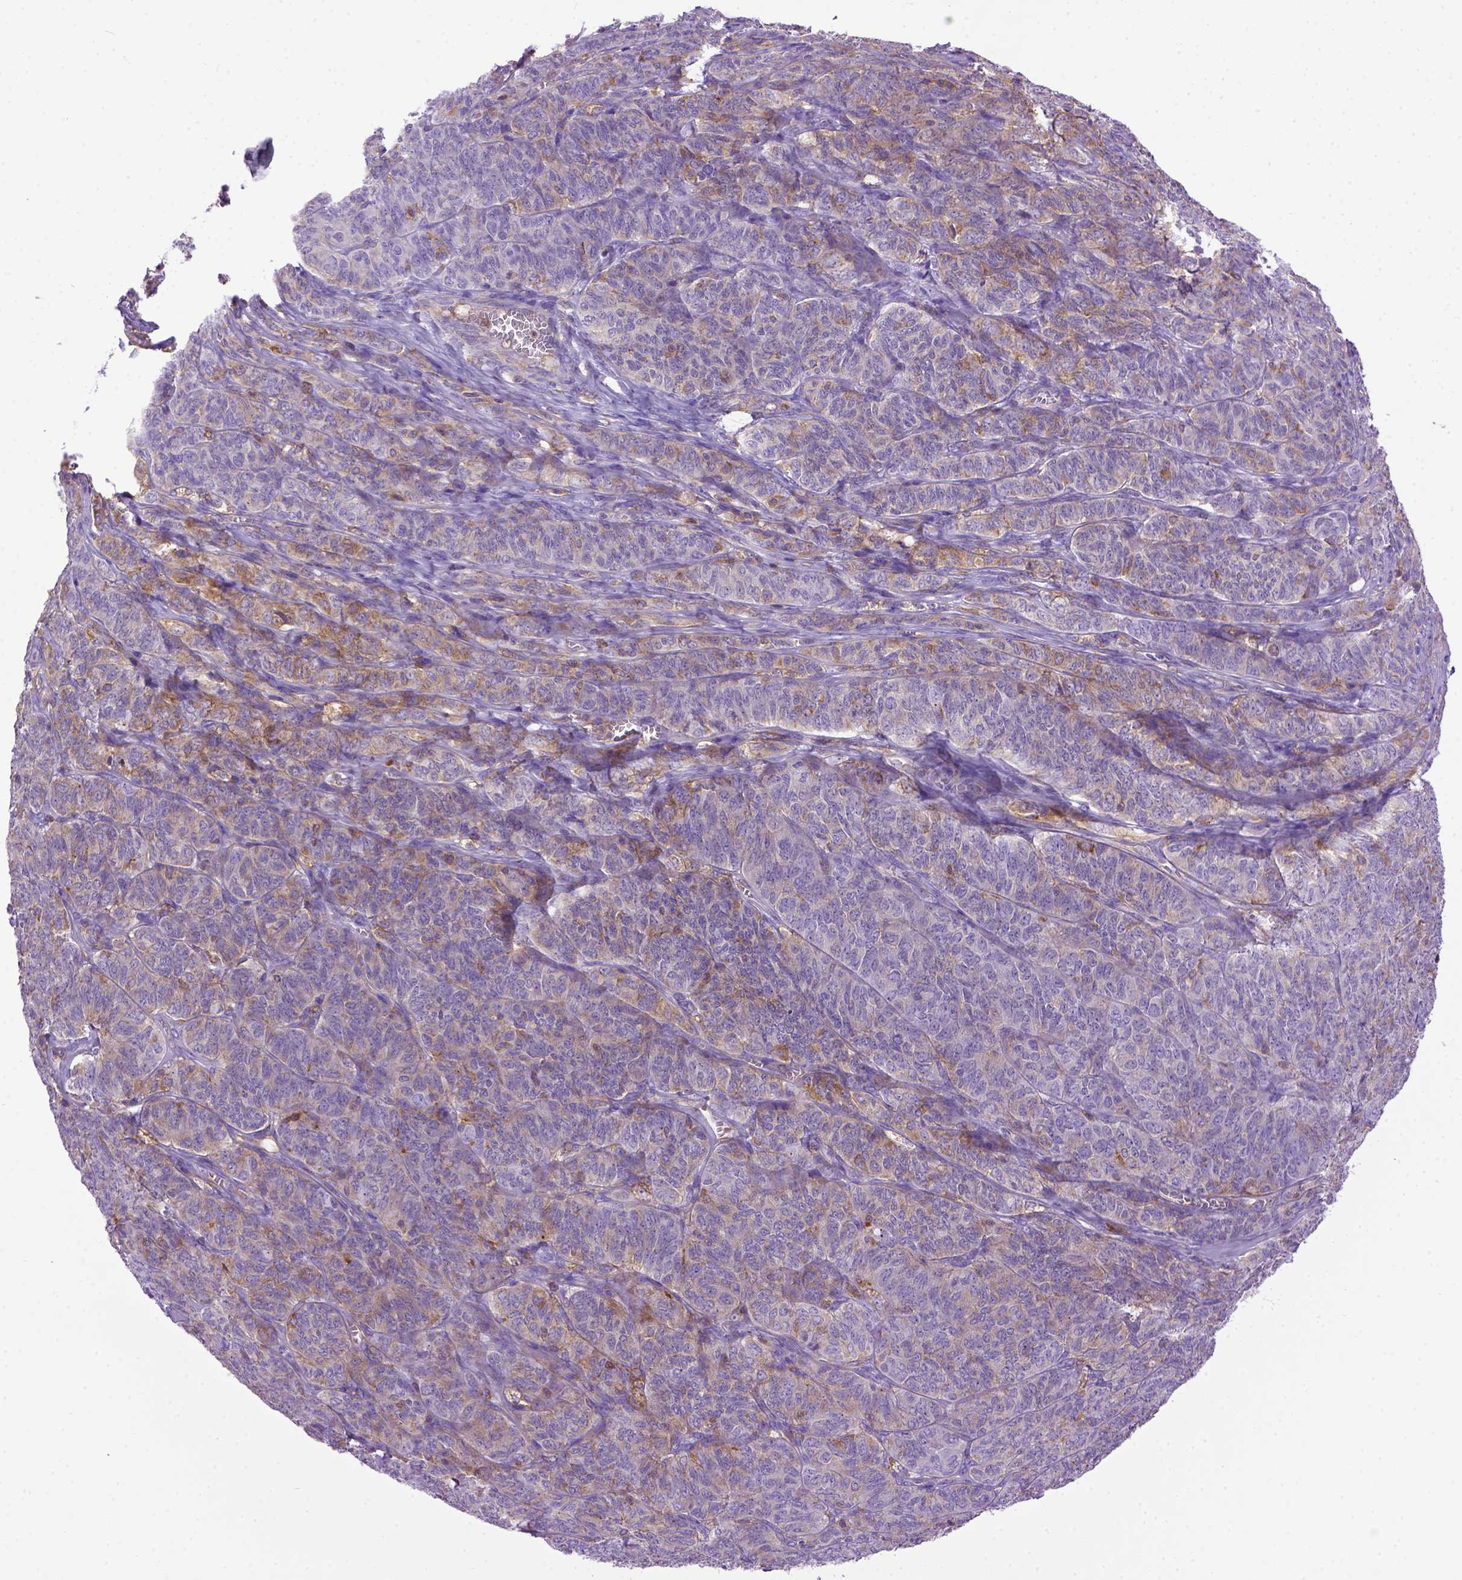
{"staining": {"intensity": "weak", "quantity": "<25%", "location": "cytoplasmic/membranous"}, "tissue": "ovarian cancer", "cell_type": "Tumor cells", "image_type": "cancer", "snomed": [{"axis": "morphology", "description": "Carcinoma, endometroid"}, {"axis": "topography", "description": "Ovary"}], "caption": "Immunohistochemistry of human endometroid carcinoma (ovarian) exhibits no expression in tumor cells.", "gene": "MVP", "patient": {"sex": "female", "age": 80}}